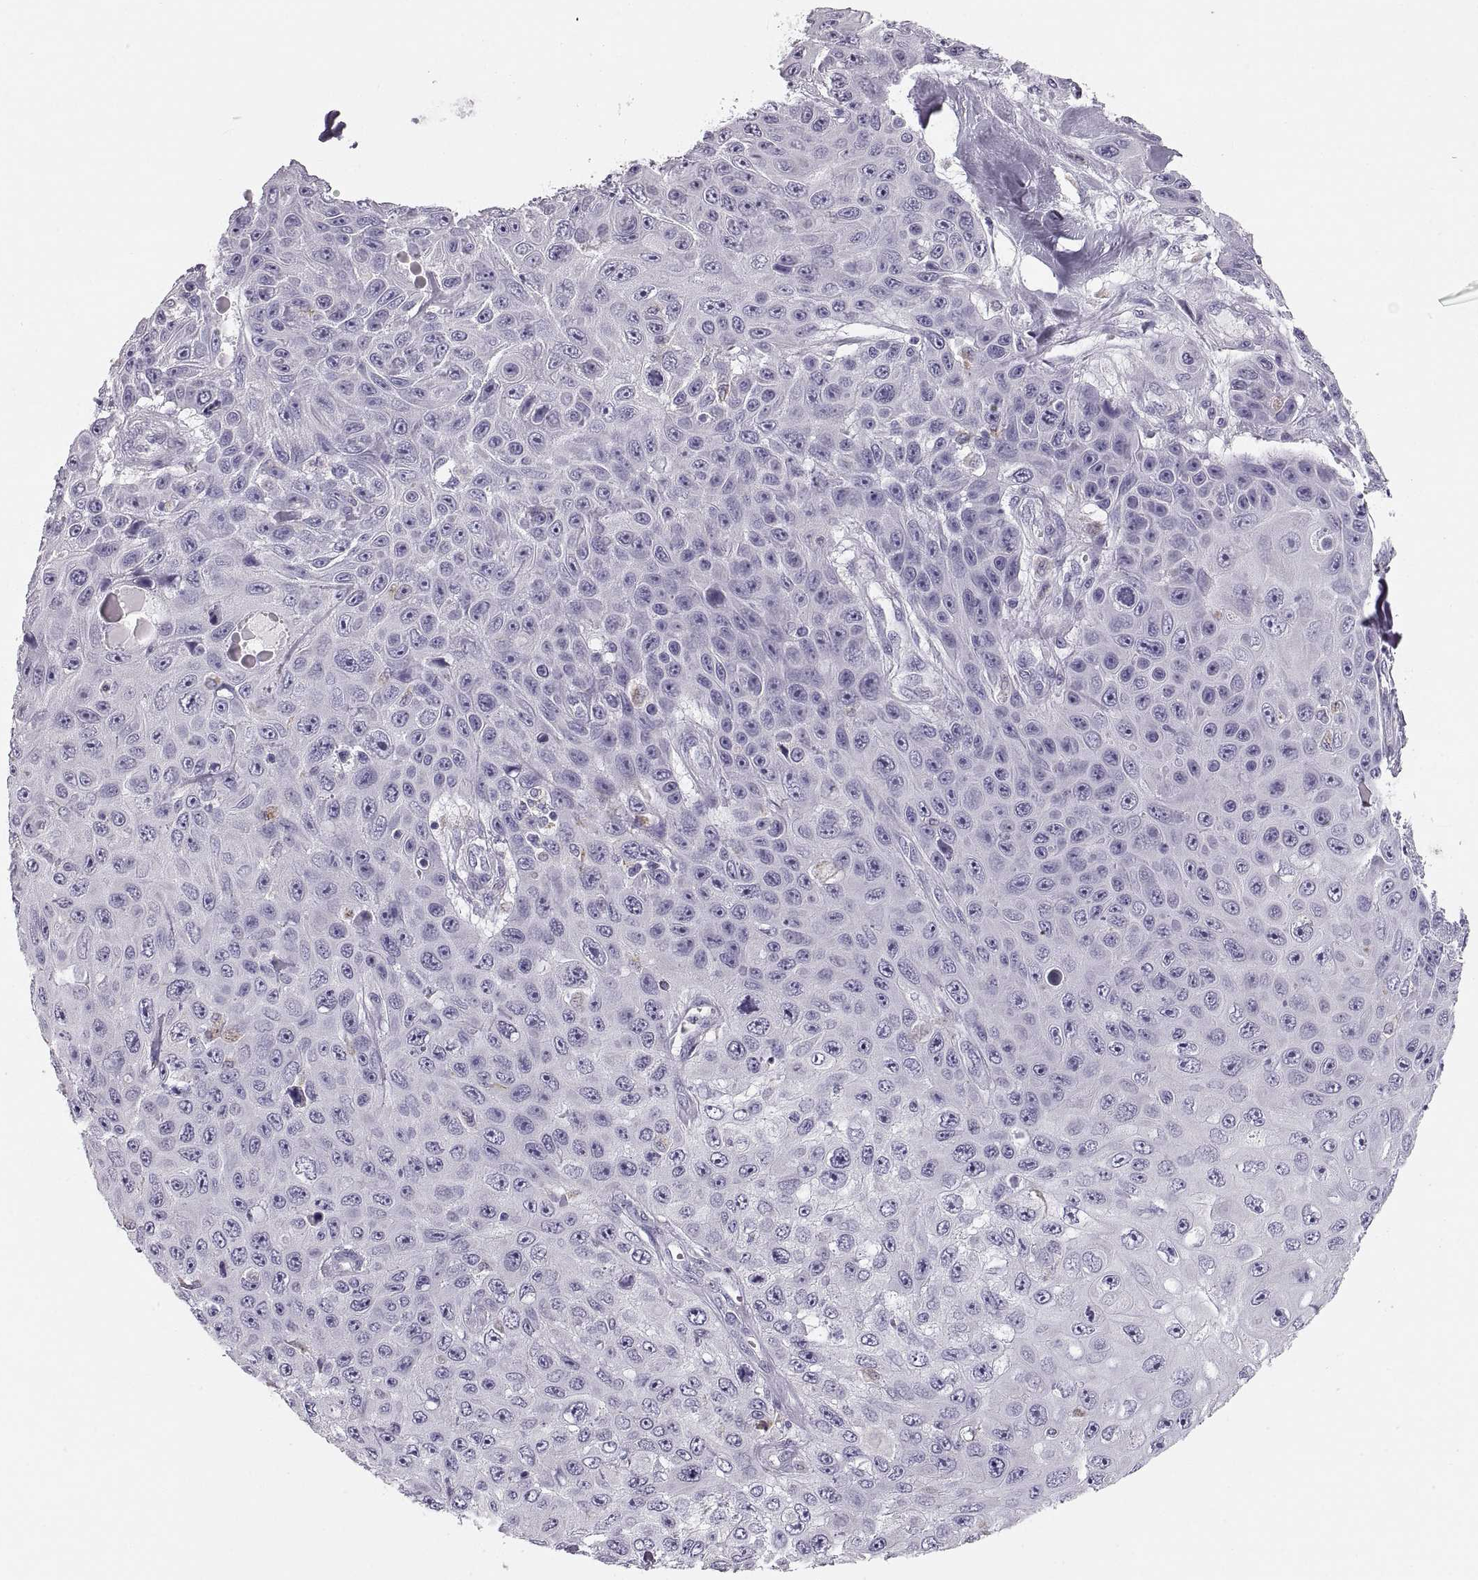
{"staining": {"intensity": "negative", "quantity": "none", "location": "none"}, "tissue": "skin cancer", "cell_type": "Tumor cells", "image_type": "cancer", "snomed": [{"axis": "morphology", "description": "Squamous cell carcinoma, NOS"}, {"axis": "topography", "description": "Skin"}], "caption": "A histopathology image of human skin cancer is negative for staining in tumor cells.", "gene": "COL9A3", "patient": {"sex": "male", "age": 82}}